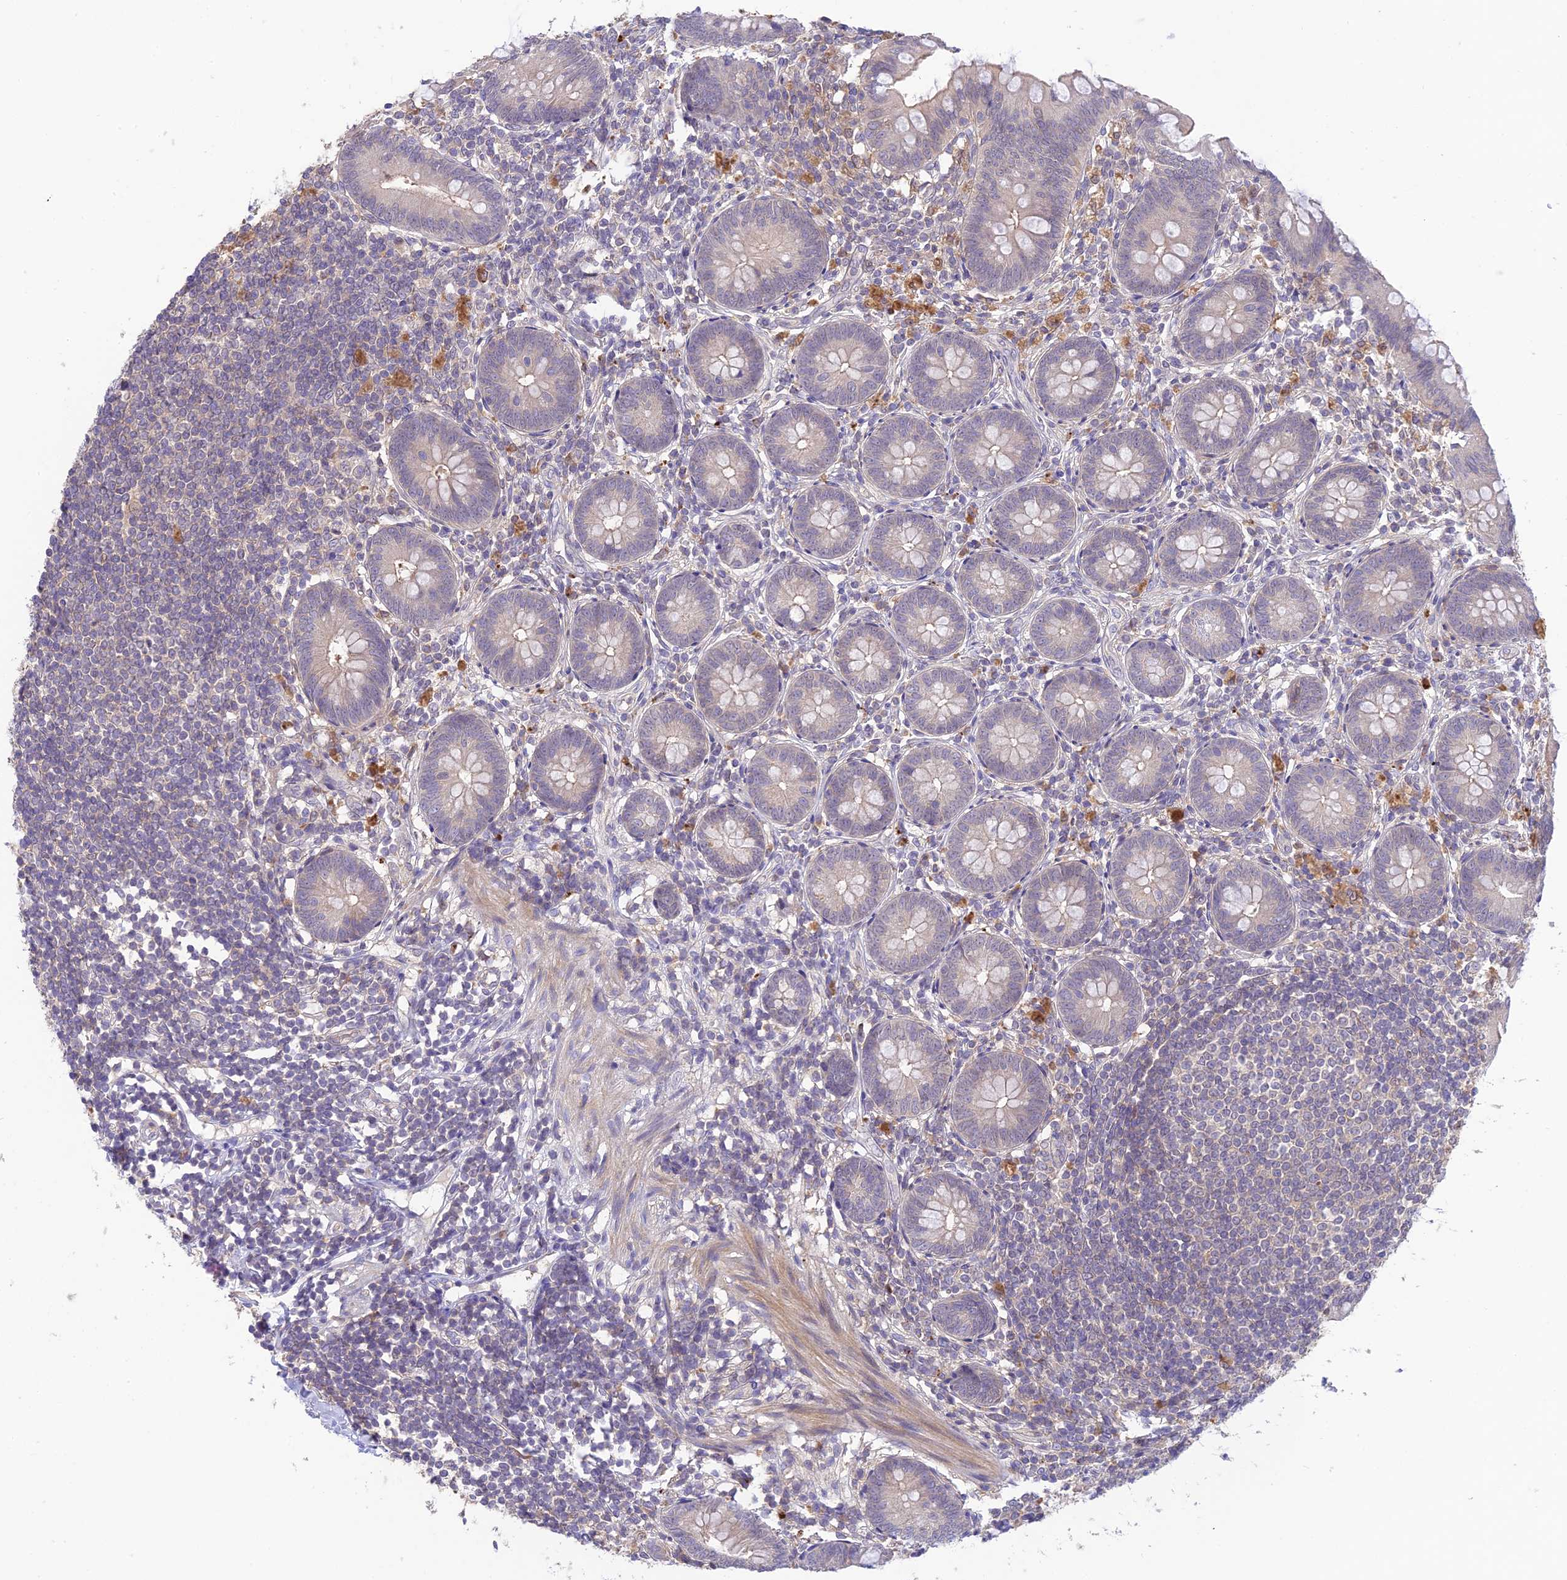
{"staining": {"intensity": "negative", "quantity": "none", "location": "none"}, "tissue": "appendix", "cell_type": "Glandular cells", "image_type": "normal", "snomed": [{"axis": "morphology", "description": "Normal tissue, NOS"}, {"axis": "topography", "description": "Appendix"}], "caption": "The immunohistochemistry photomicrograph has no significant positivity in glandular cells of appendix.", "gene": "BMT2", "patient": {"sex": "female", "age": 62}}